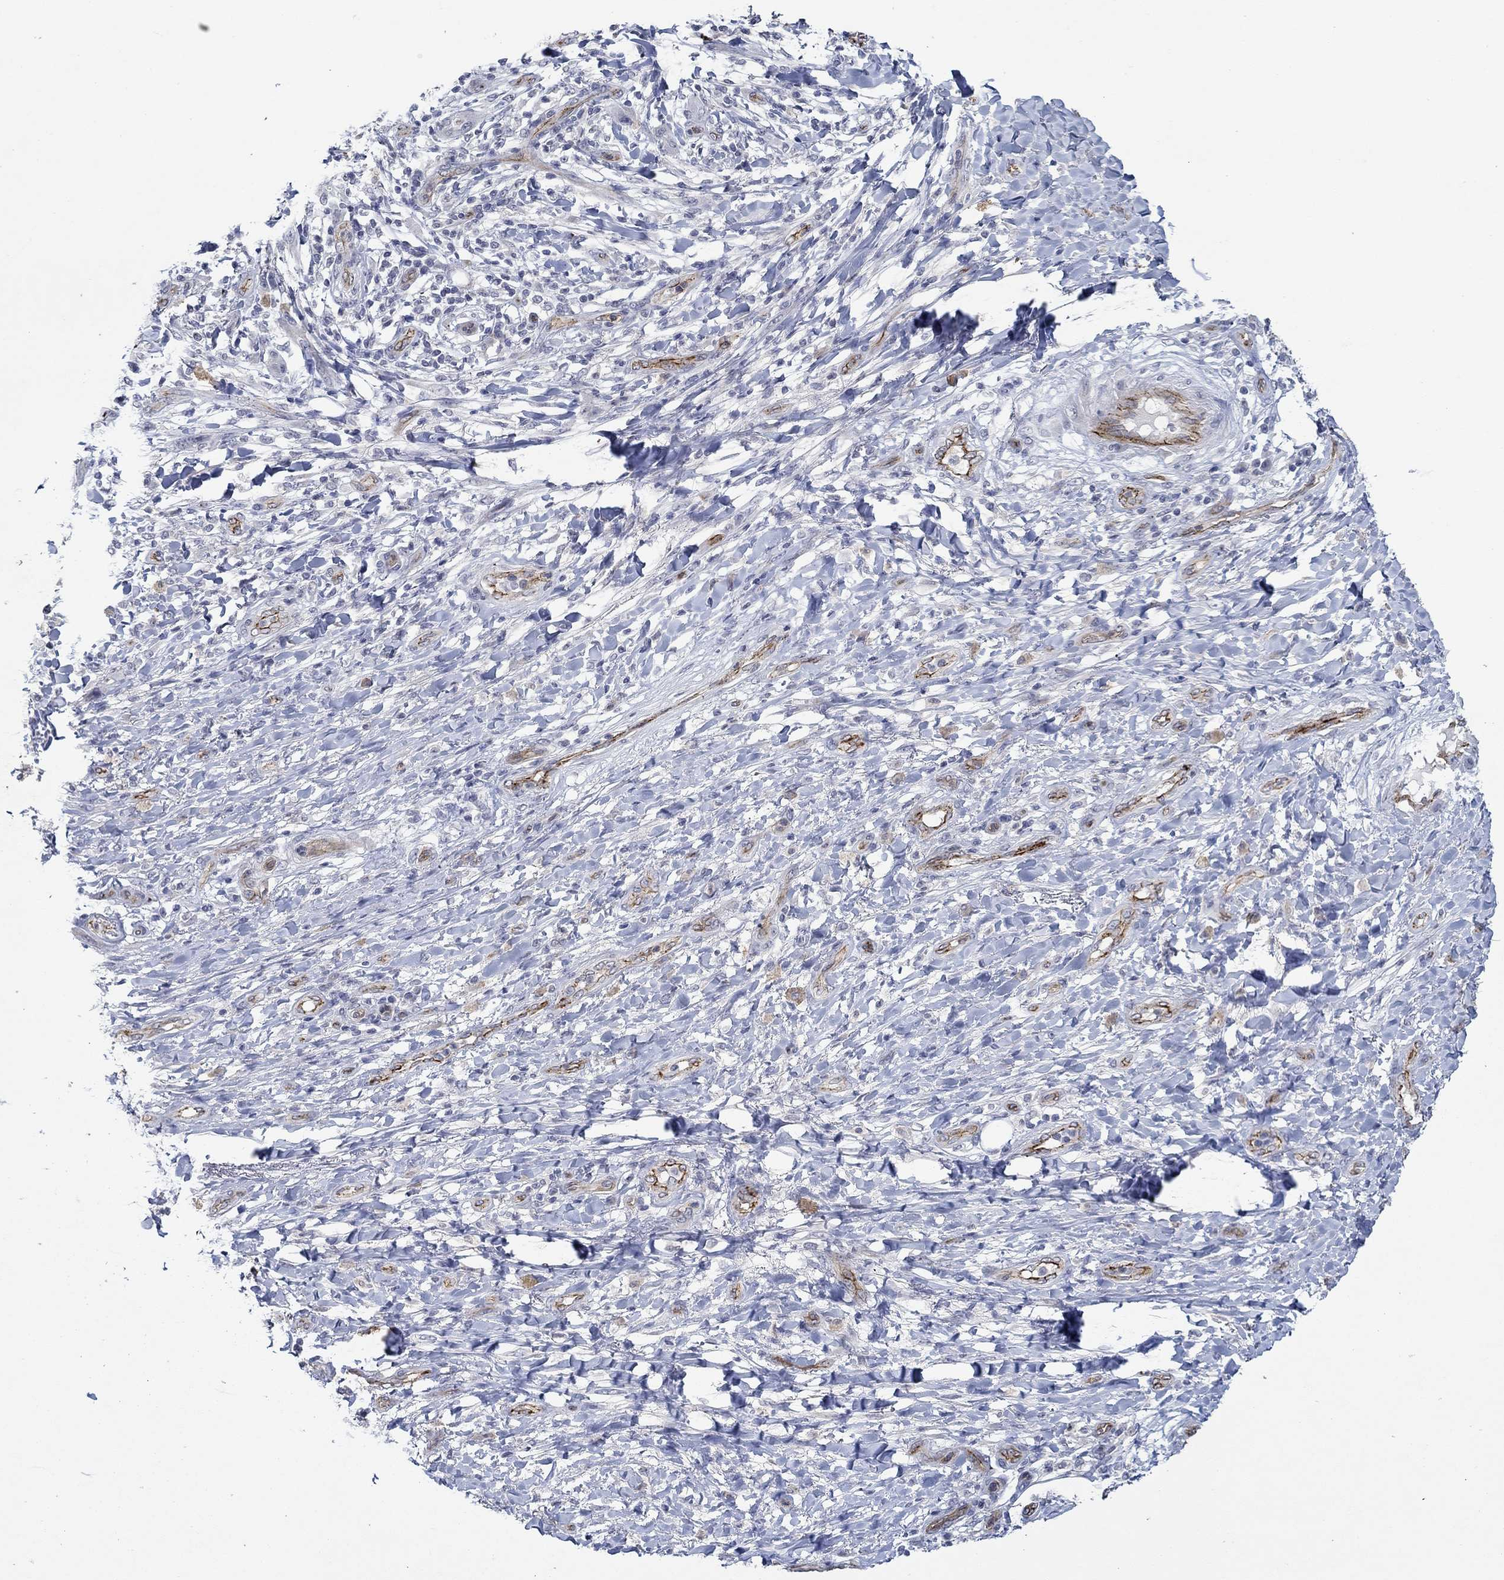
{"staining": {"intensity": "negative", "quantity": "none", "location": "none"}, "tissue": "skin cancer", "cell_type": "Tumor cells", "image_type": "cancer", "snomed": [{"axis": "morphology", "description": "Squamous cell carcinoma, NOS"}, {"axis": "topography", "description": "Skin"}], "caption": "Immunohistochemical staining of human skin cancer (squamous cell carcinoma) reveals no significant staining in tumor cells.", "gene": "GJA5", "patient": {"sex": "male", "age": 62}}